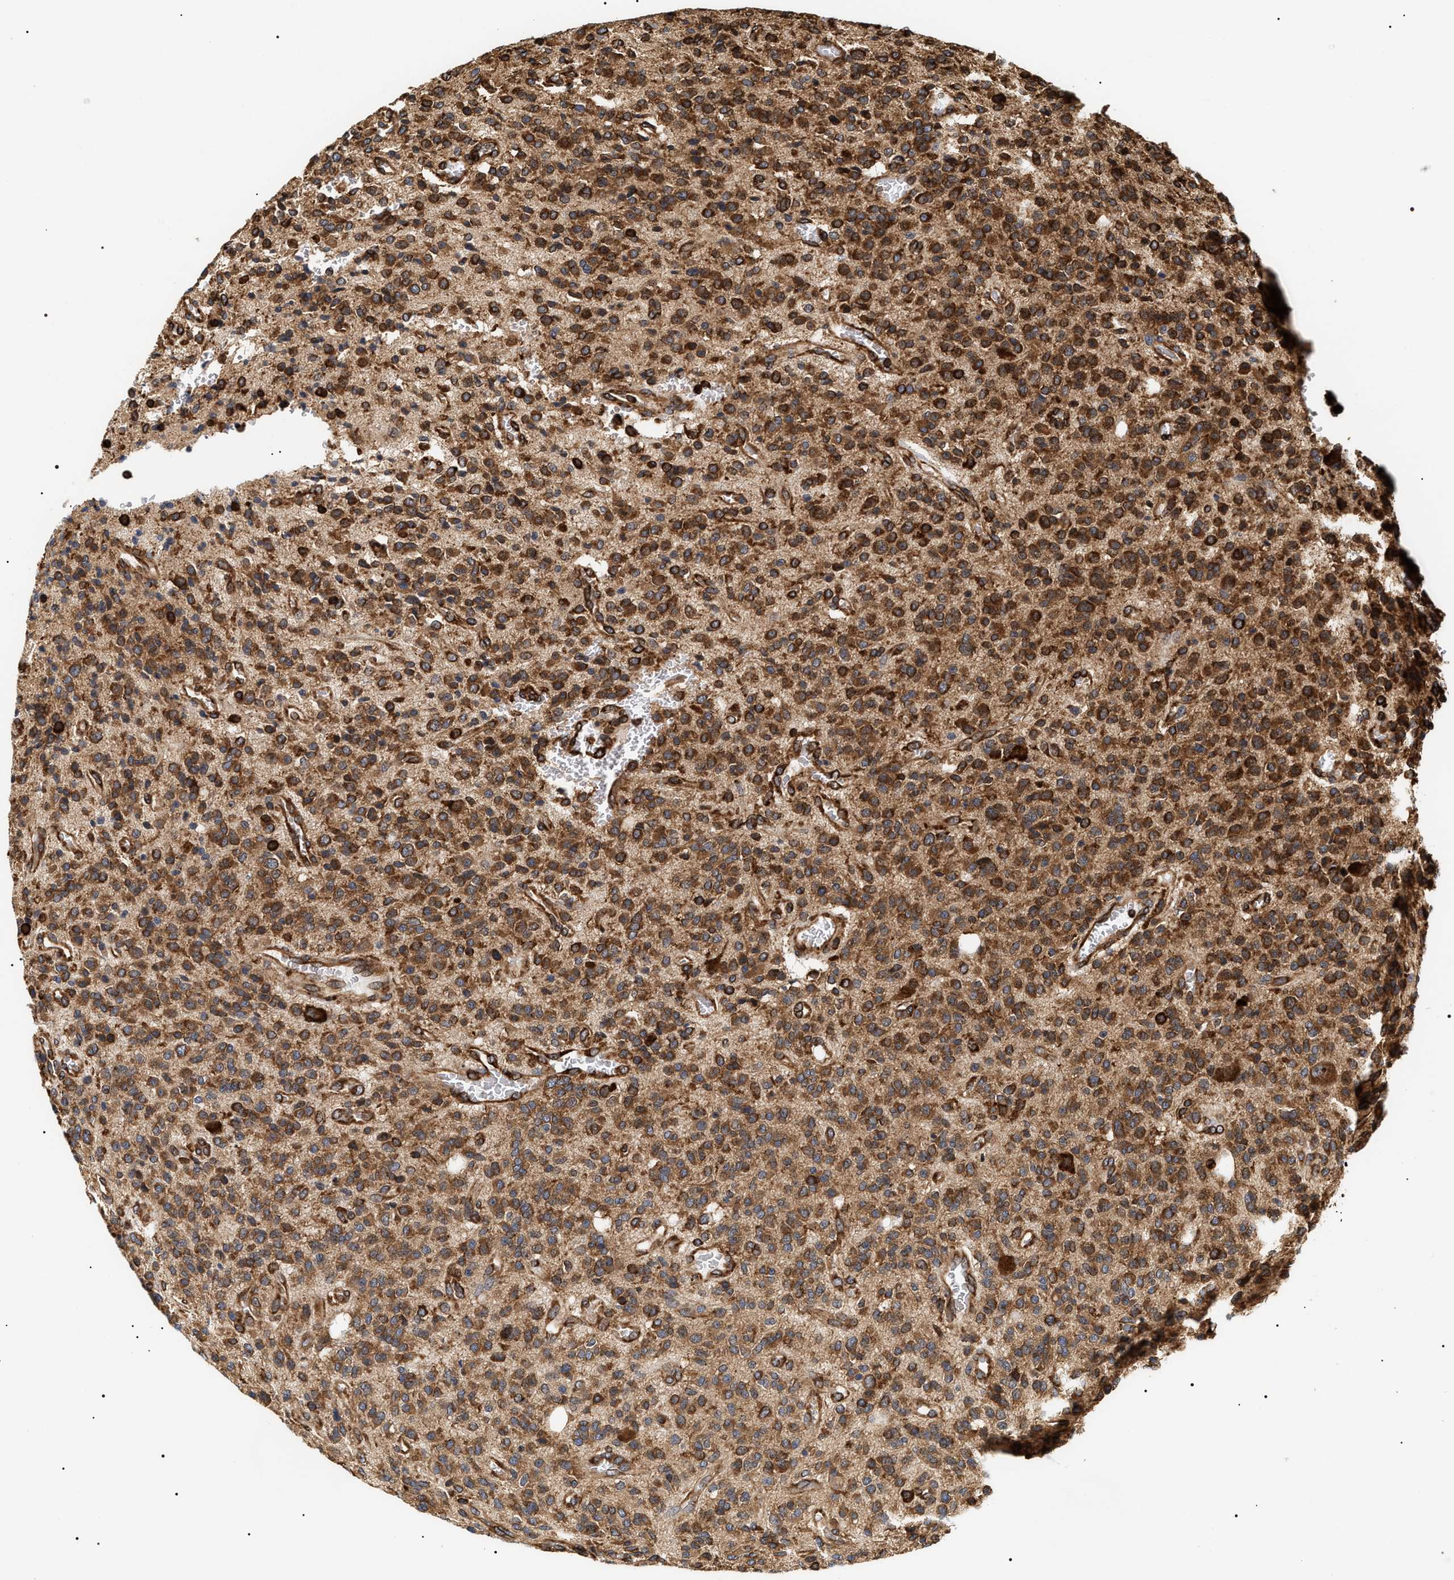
{"staining": {"intensity": "strong", "quantity": ">75%", "location": "cytoplasmic/membranous"}, "tissue": "glioma", "cell_type": "Tumor cells", "image_type": "cancer", "snomed": [{"axis": "morphology", "description": "Glioma, malignant, High grade"}, {"axis": "topography", "description": "Brain"}], "caption": "DAB (3,3'-diaminobenzidine) immunohistochemical staining of human glioma demonstrates strong cytoplasmic/membranous protein staining in about >75% of tumor cells. (DAB IHC, brown staining for protein, blue staining for nuclei).", "gene": "SERBP1", "patient": {"sex": "male", "age": 34}}